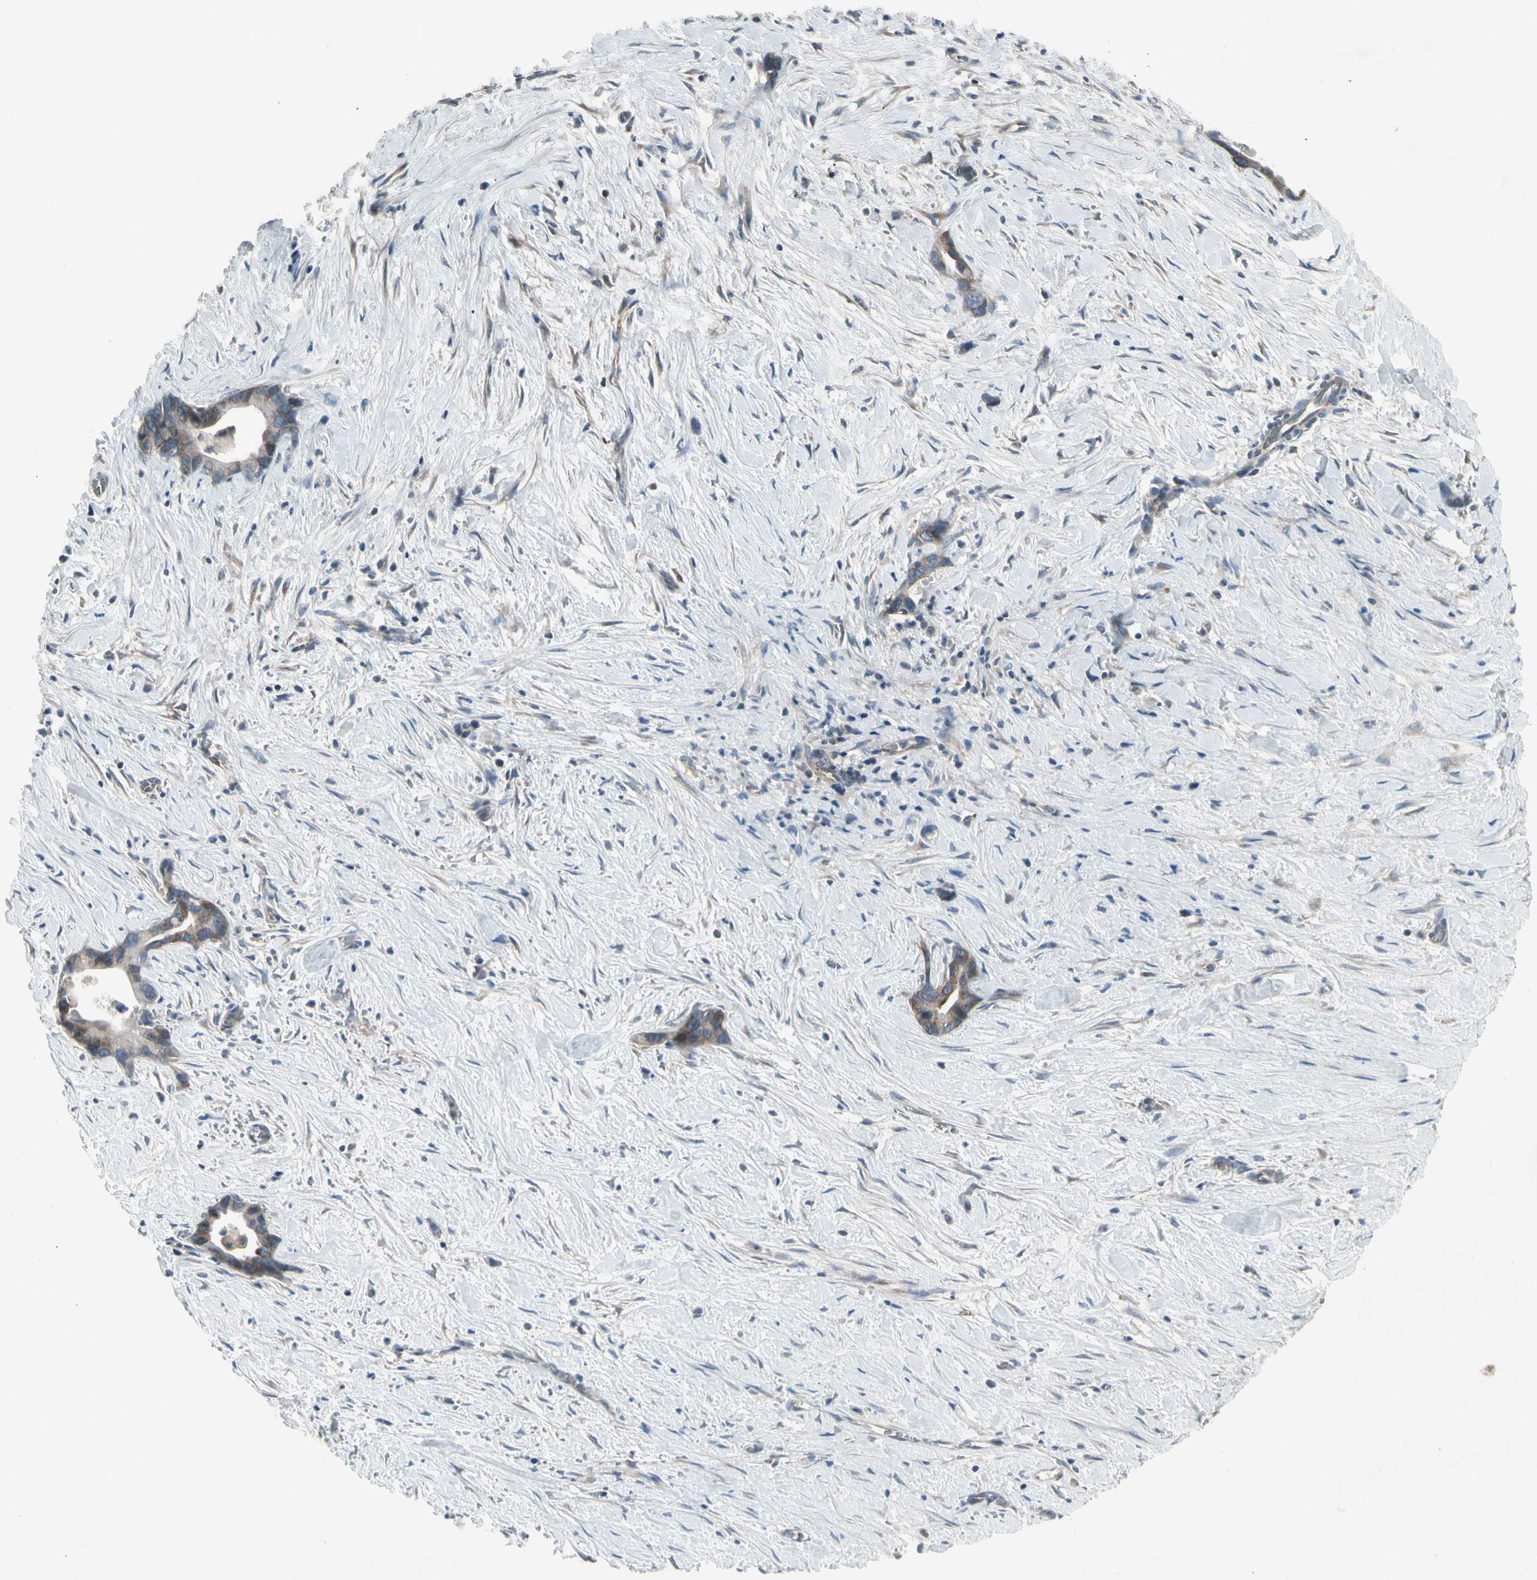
{"staining": {"intensity": "moderate", "quantity": ">75%", "location": "cytoplasmic/membranous"}, "tissue": "liver cancer", "cell_type": "Tumor cells", "image_type": "cancer", "snomed": [{"axis": "morphology", "description": "Cholangiocarcinoma"}, {"axis": "topography", "description": "Liver"}], "caption": "A photomicrograph showing moderate cytoplasmic/membranous expression in about >75% of tumor cells in liver cancer (cholangiocarcinoma), as visualized by brown immunohistochemical staining.", "gene": "PANK2", "patient": {"sex": "female", "age": 55}}